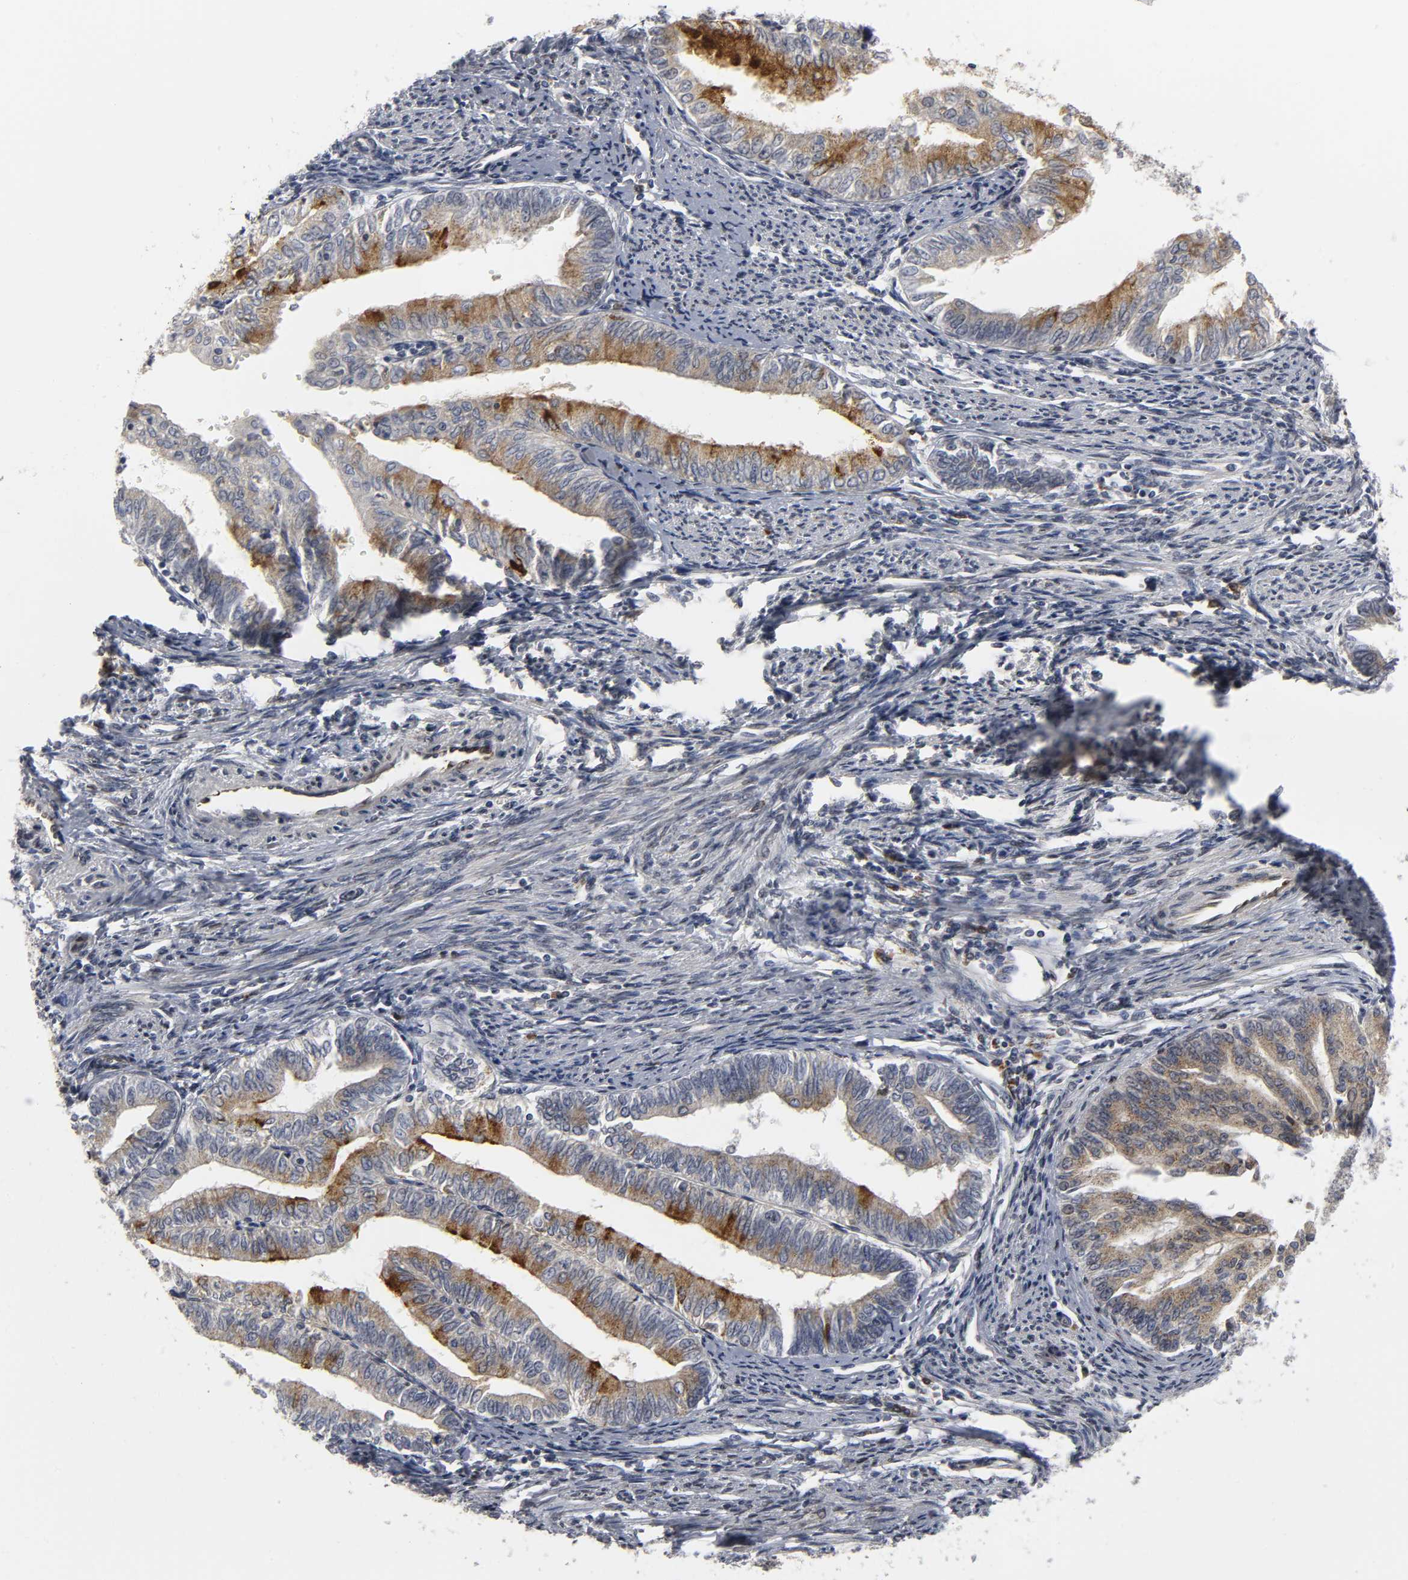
{"staining": {"intensity": "moderate", "quantity": "25%-75%", "location": "cytoplasmic/membranous"}, "tissue": "endometrial cancer", "cell_type": "Tumor cells", "image_type": "cancer", "snomed": [{"axis": "morphology", "description": "Adenocarcinoma, NOS"}, {"axis": "topography", "description": "Endometrium"}], "caption": "DAB (3,3'-diaminobenzidine) immunohistochemical staining of human endometrial adenocarcinoma shows moderate cytoplasmic/membranous protein positivity in about 25%-75% of tumor cells.", "gene": "ASB6", "patient": {"sex": "female", "age": 66}}